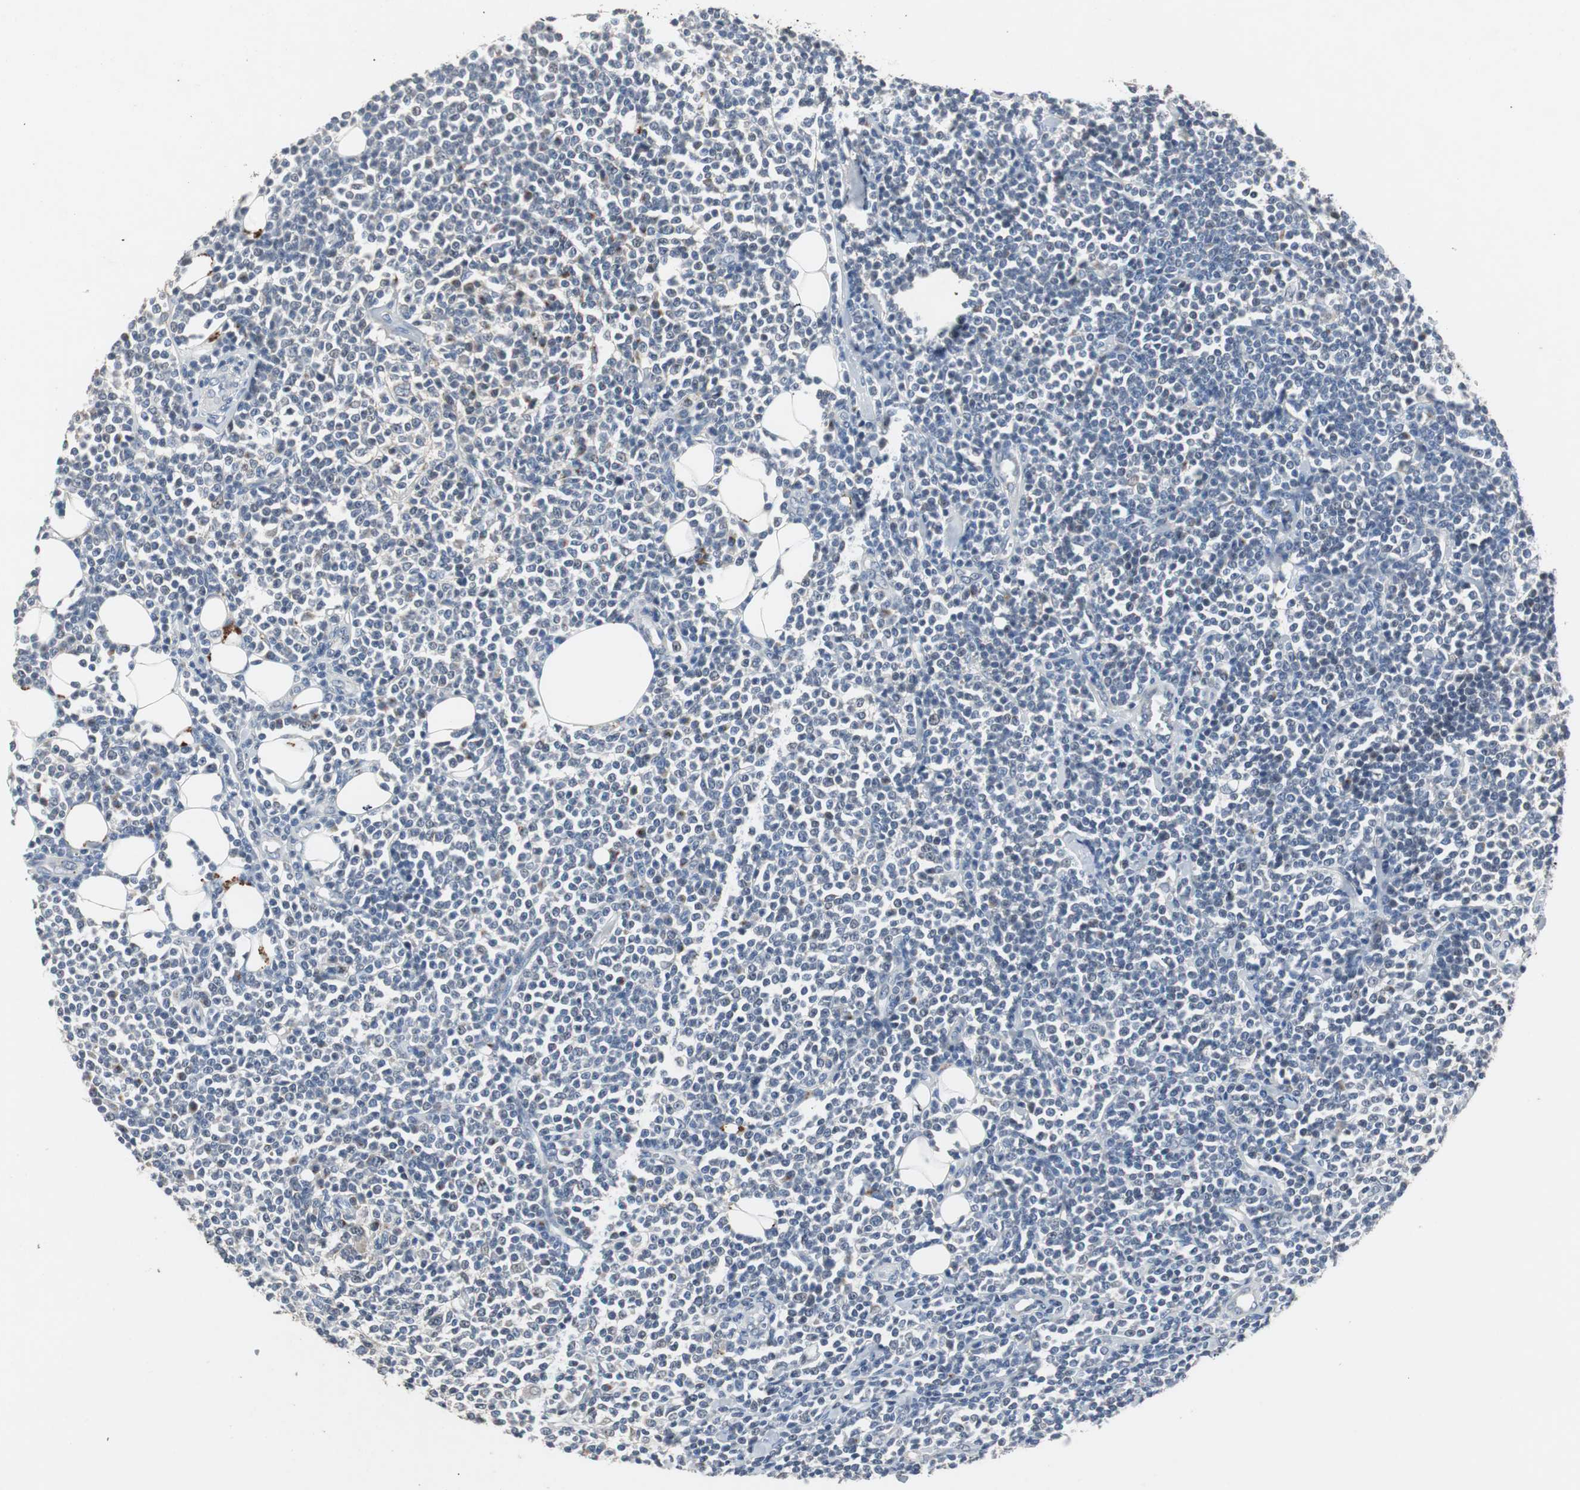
{"staining": {"intensity": "weak", "quantity": "<25%", "location": "cytoplasmic/membranous"}, "tissue": "lymphoma", "cell_type": "Tumor cells", "image_type": "cancer", "snomed": [{"axis": "morphology", "description": "Malignant lymphoma, non-Hodgkin's type, Low grade"}, {"axis": "topography", "description": "Soft tissue"}], "caption": "Tumor cells are negative for protein expression in human low-grade malignant lymphoma, non-Hodgkin's type.", "gene": "PCYT1B", "patient": {"sex": "male", "age": 92}}